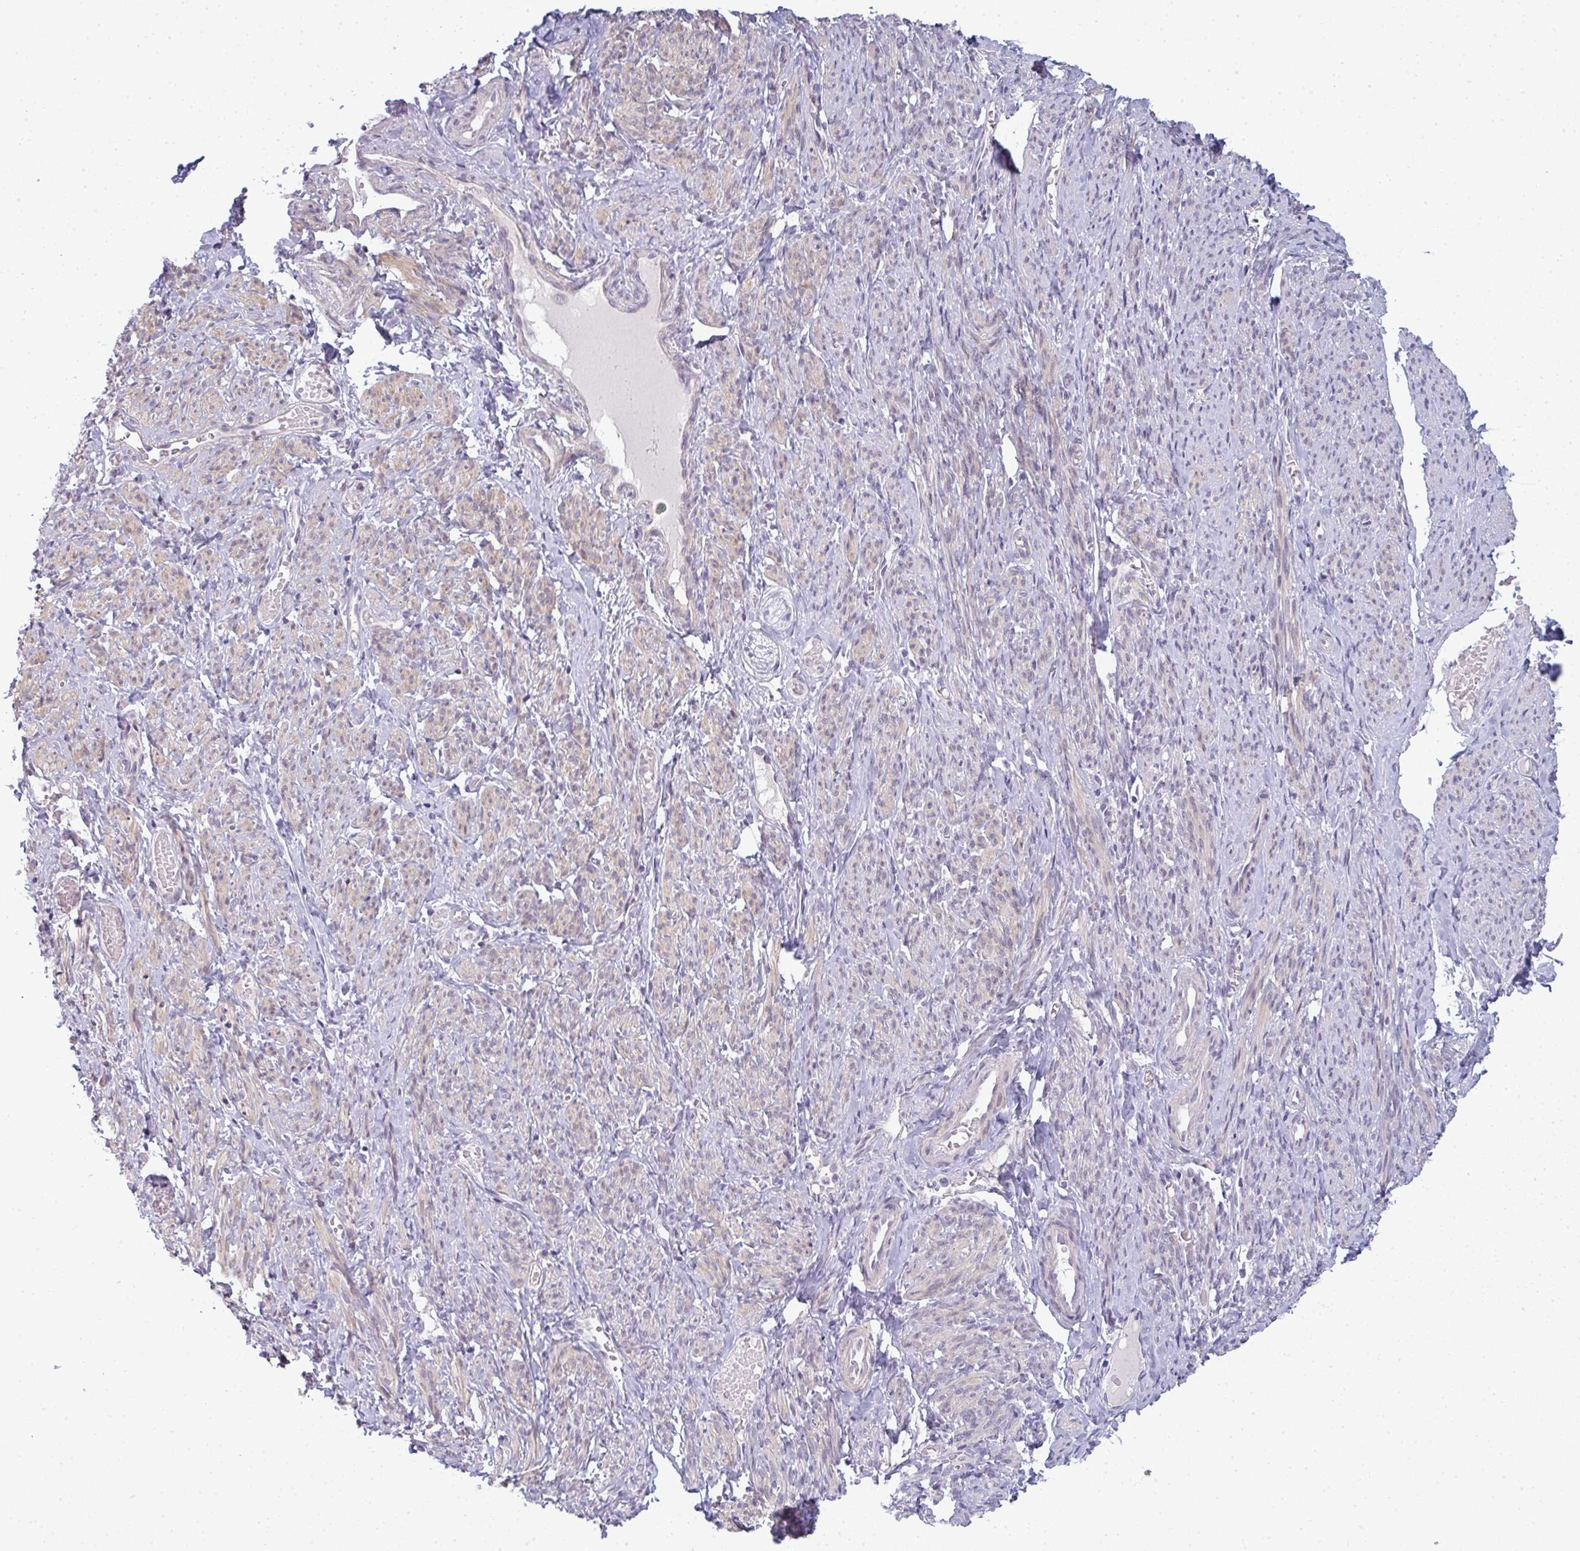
{"staining": {"intensity": "weak", "quantity": ">75%", "location": "cytoplasmic/membranous"}, "tissue": "smooth muscle", "cell_type": "Smooth muscle cells", "image_type": "normal", "snomed": [{"axis": "morphology", "description": "Normal tissue, NOS"}, {"axis": "topography", "description": "Smooth muscle"}], "caption": "Approximately >75% of smooth muscle cells in benign smooth muscle show weak cytoplasmic/membranous protein staining as visualized by brown immunohistochemical staining.", "gene": "TEX33", "patient": {"sex": "female", "age": 65}}